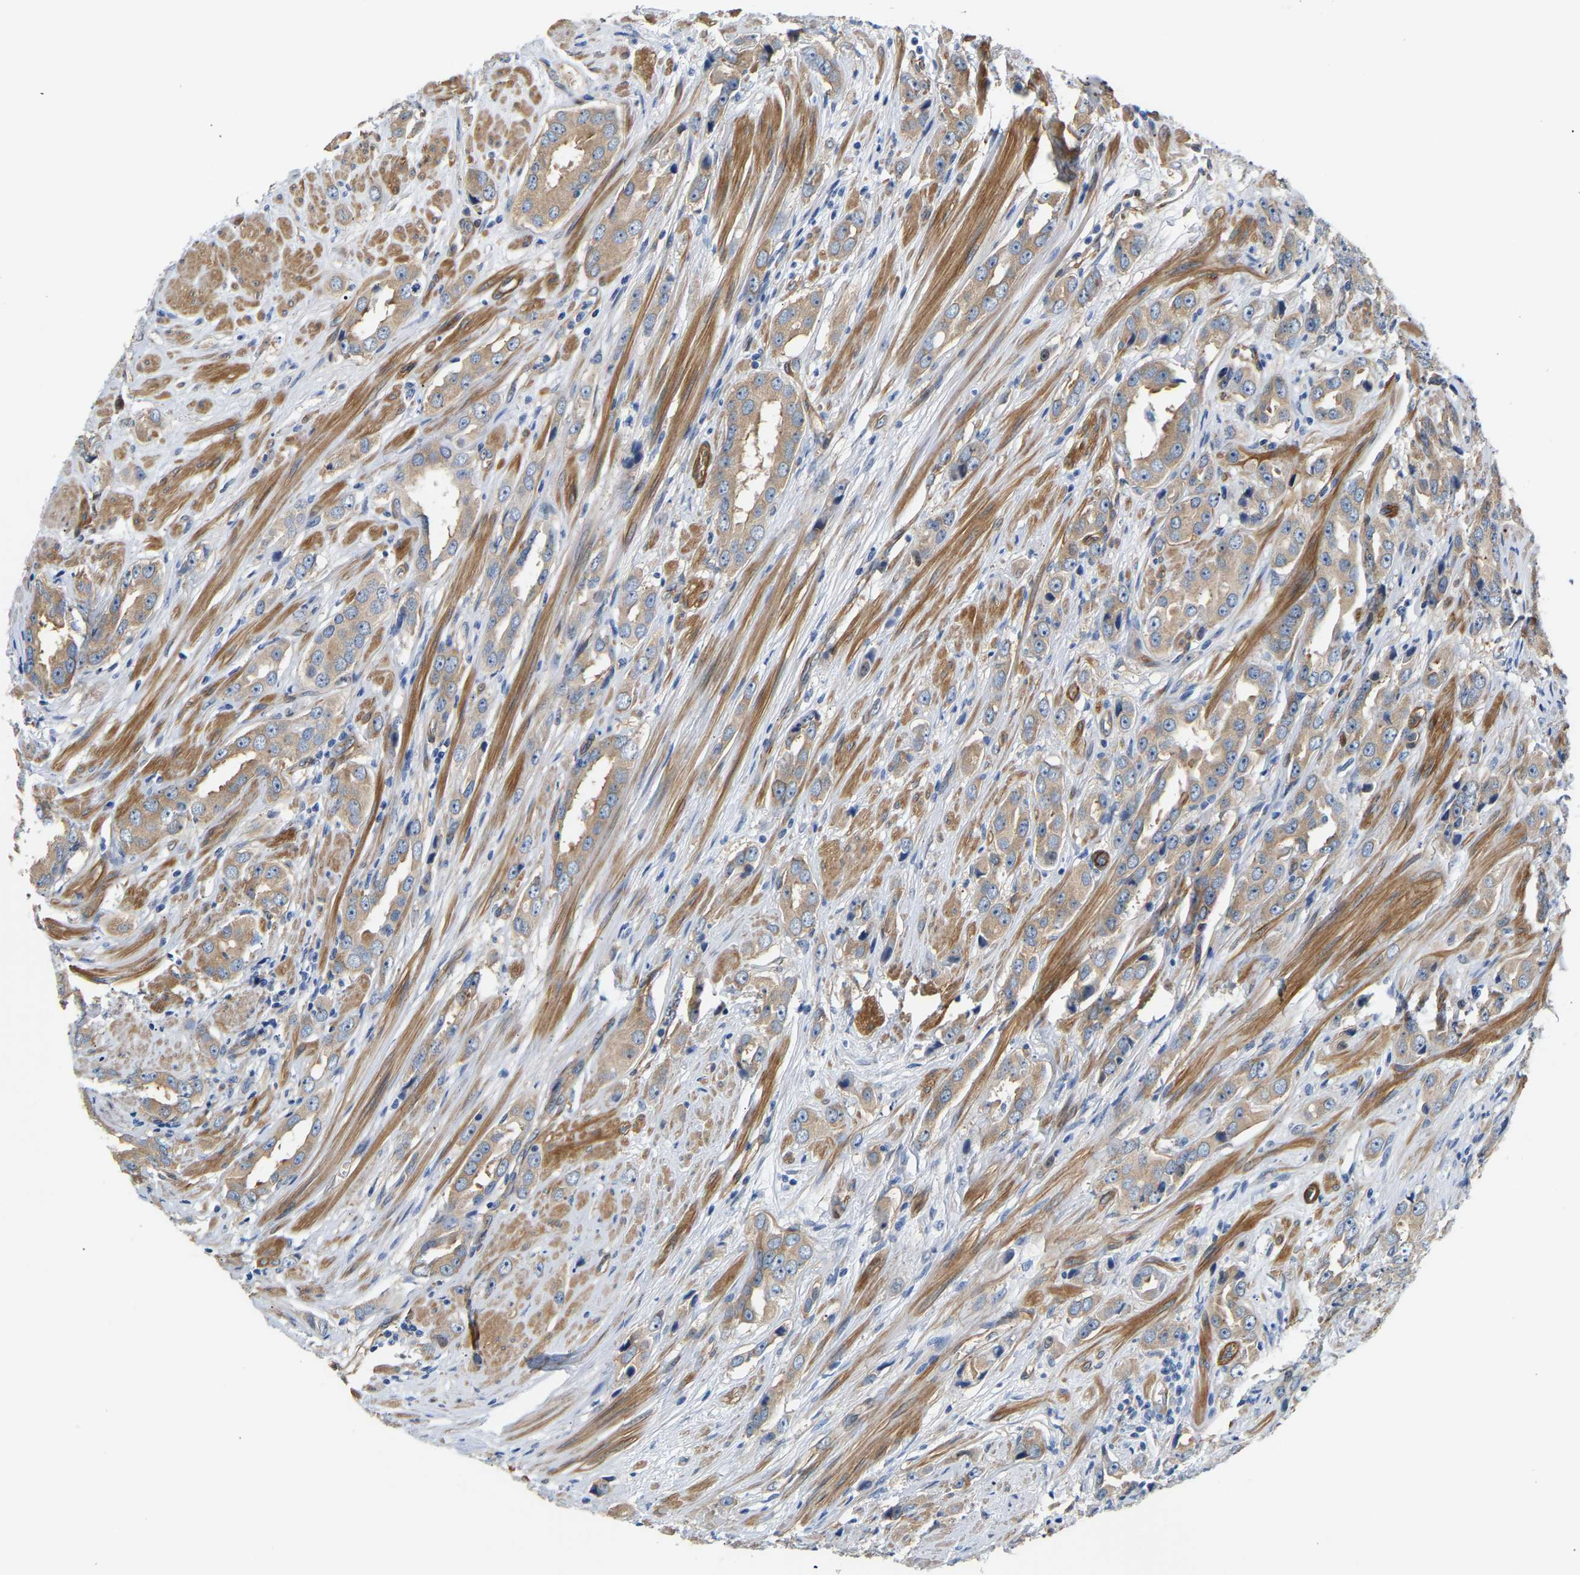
{"staining": {"intensity": "weak", "quantity": "25%-75%", "location": "cytoplasmic/membranous"}, "tissue": "prostate cancer", "cell_type": "Tumor cells", "image_type": "cancer", "snomed": [{"axis": "morphology", "description": "Adenocarcinoma, Medium grade"}, {"axis": "topography", "description": "Prostate"}], "caption": "Immunohistochemical staining of human prostate cancer (adenocarcinoma (medium-grade)) shows weak cytoplasmic/membranous protein positivity in approximately 25%-75% of tumor cells.", "gene": "PAWR", "patient": {"sex": "male", "age": 53}}